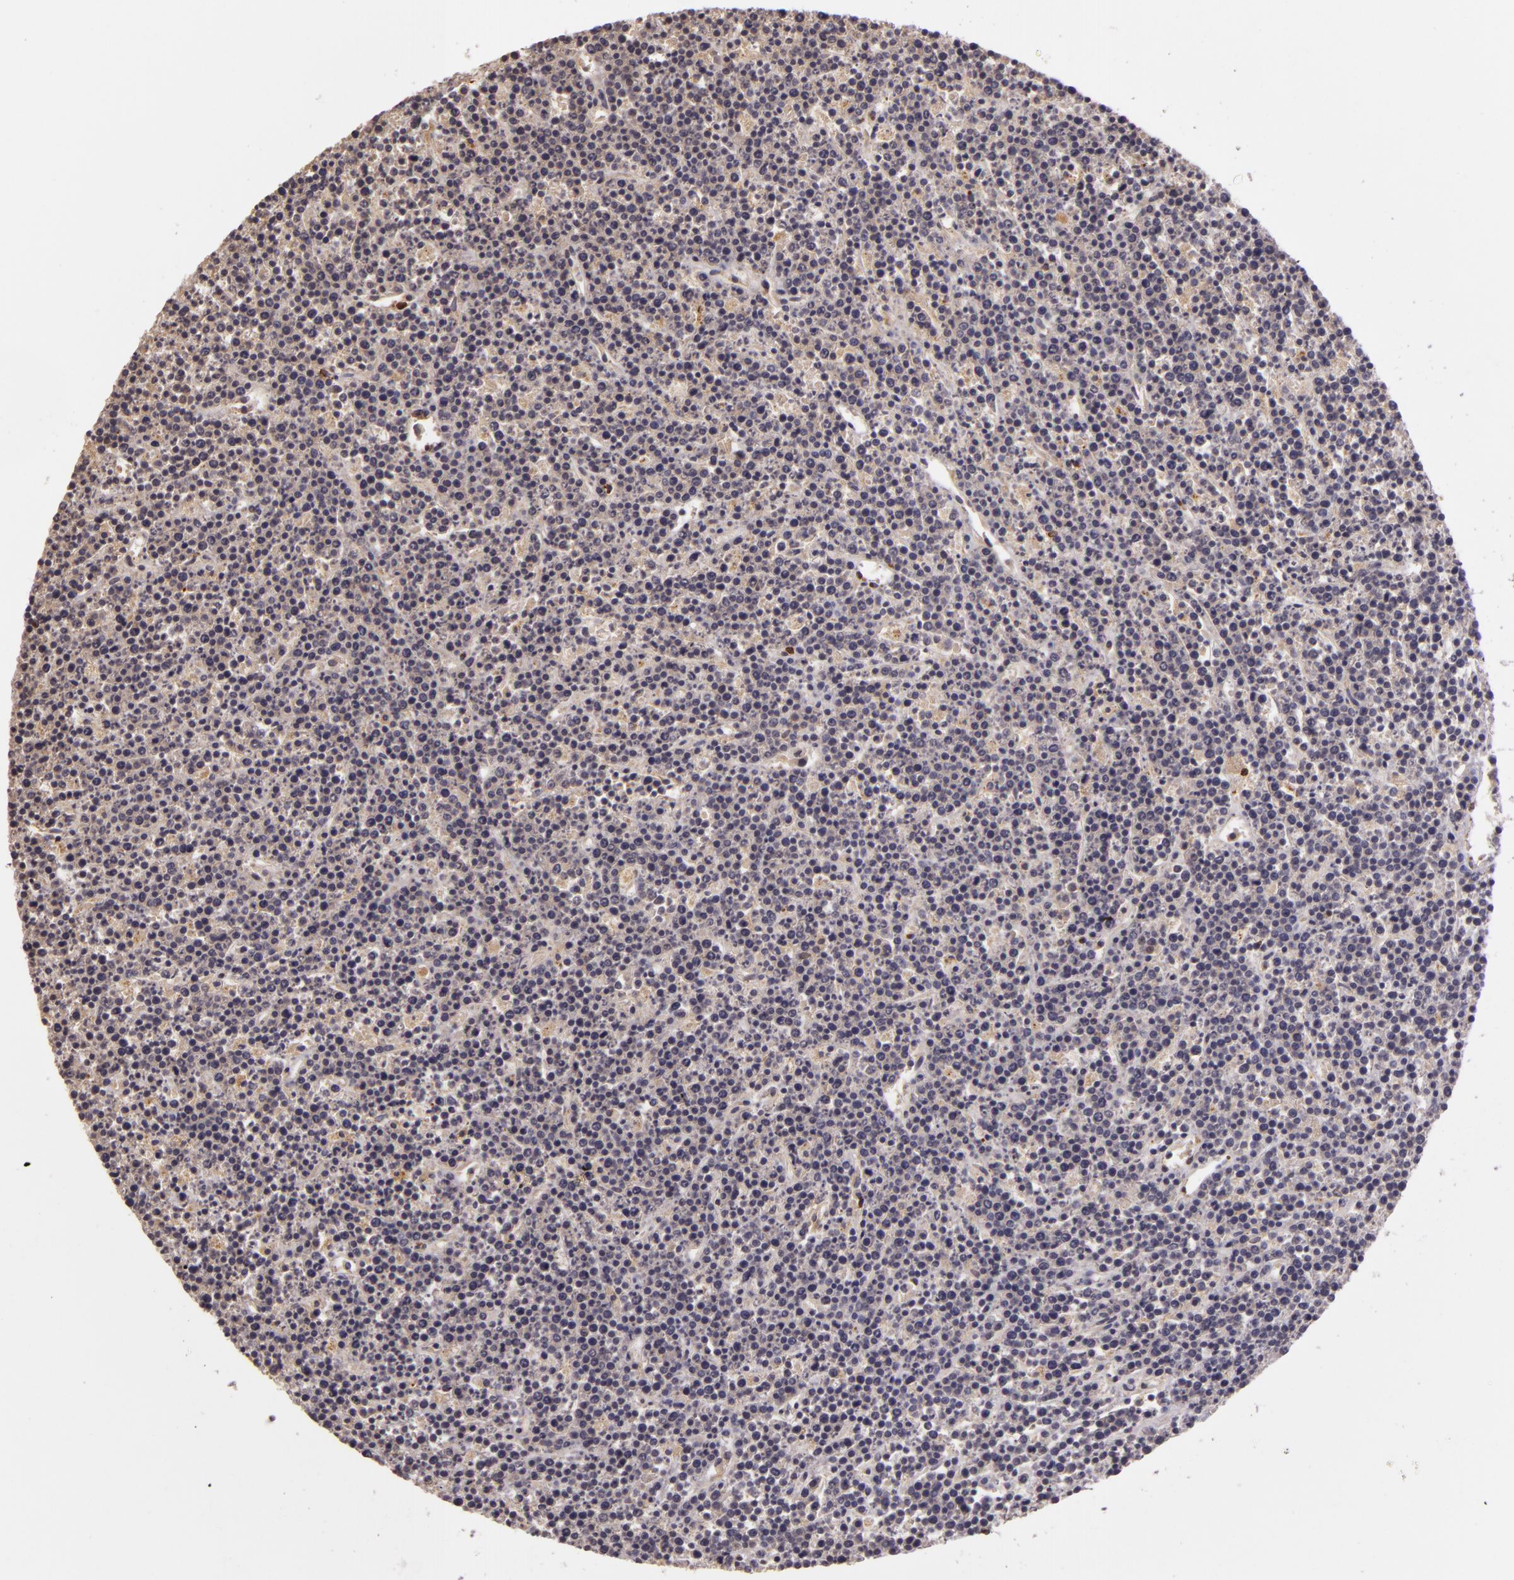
{"staining": {"intensity": "negative", "quantity": "none", "location": "none"}, "tissue": "lymphoma", "cell_type": "Tumor cells", "image_type": "cancer", "snomed": [{"axis": "morphology", "description": "Malignant lymphoma, non-Hodgkin's type, High grade"}, {"axis": "topography", "description": "Ovary"}], "caption": "The IHC image has no significant positivity in tumor cells of lymphoma tissue.", "gene": "ARMH4", "patient": {"sex": "female", "age": 56}}